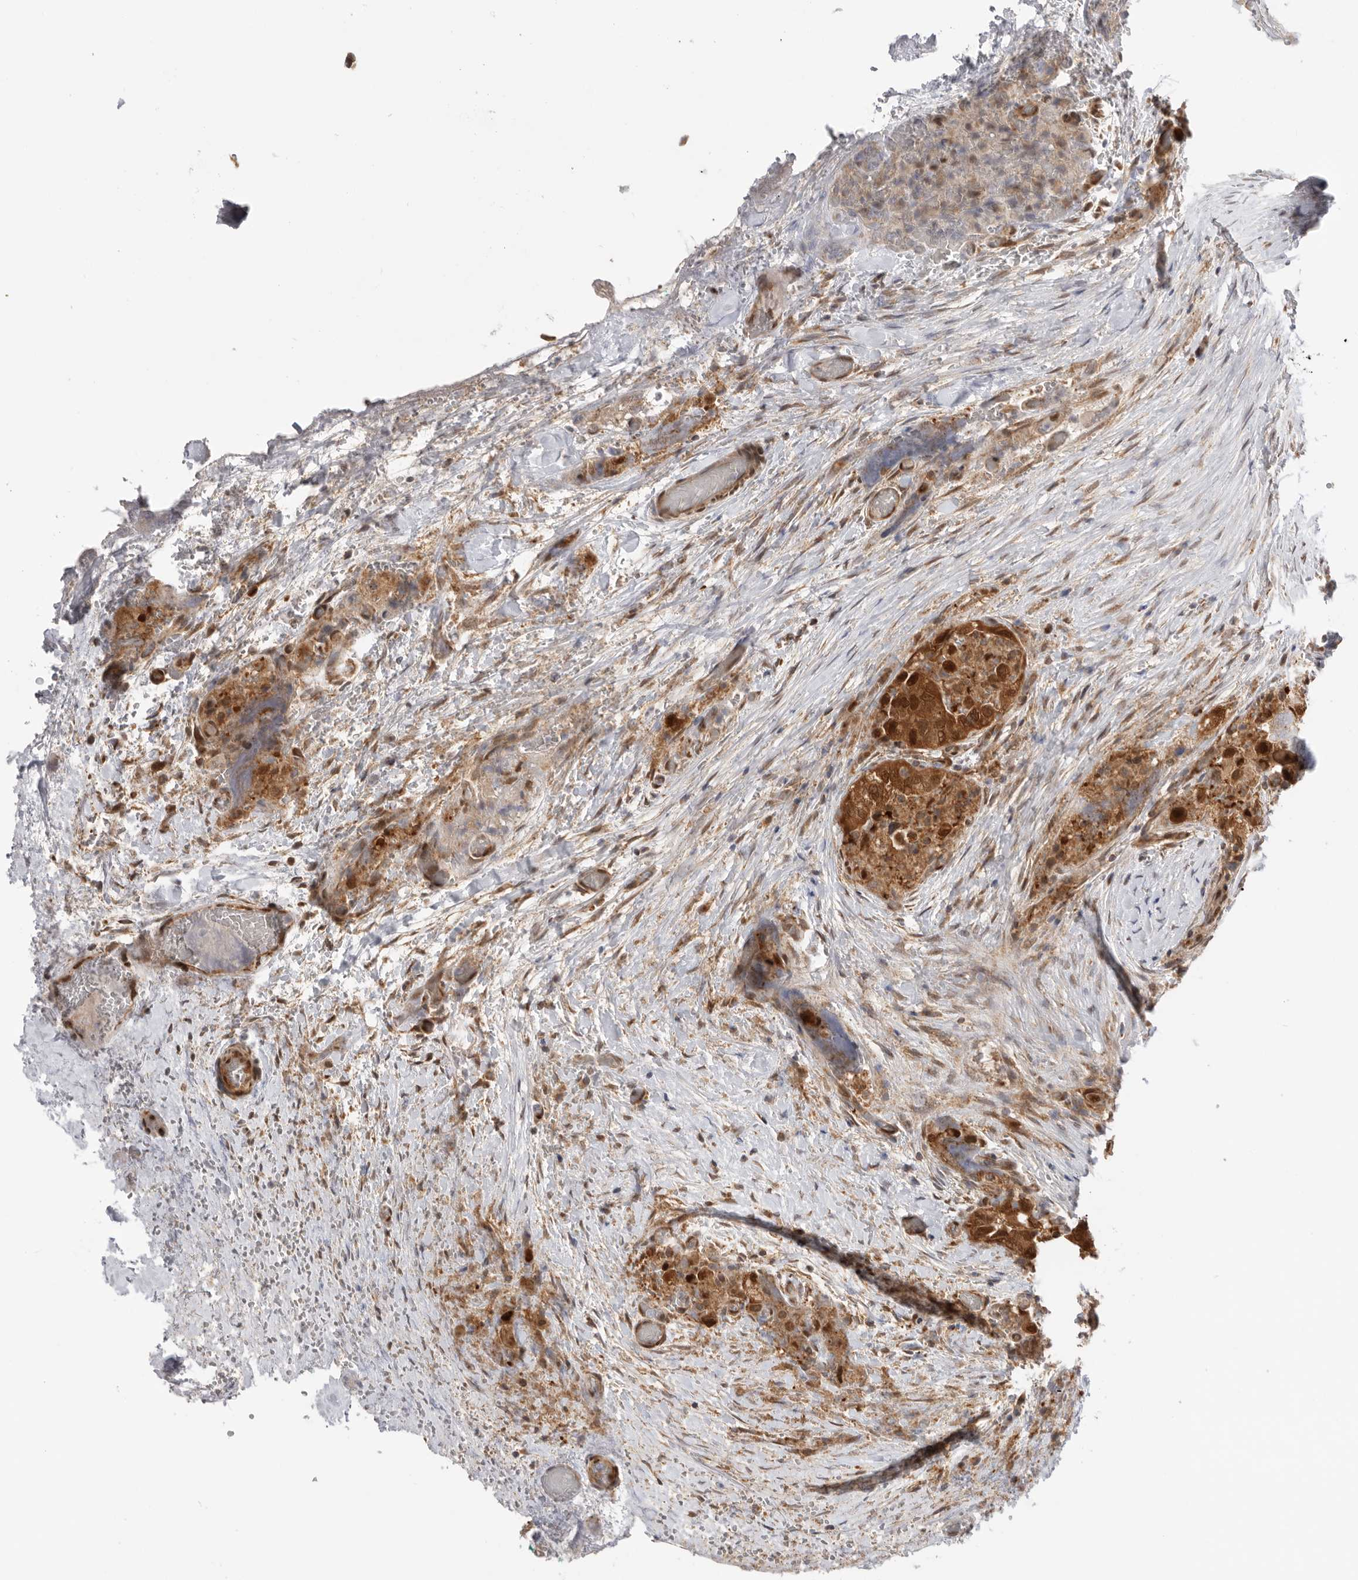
{"staining": {"intensity": "strong", "quantity": ">75%", "location": "cytoplasmic/membranous,nuclear"}, "tissue": "thyroid cancer", "cell_type": "Tumor cells", "image_type": "cancer", "snomed": [{"axis": "morphology", "description": "Papillary adenocarcinoma, NOS"}, {"axis": "topography", "description": "Thyroid gland"}], "caption": "The histopathology image exhibits immunohistochemical staining of papillary adenocarcinoma (thyroid). There is strong cytoplasmic/membranous and nuclear expression is appreciated in about >75% of tumor cells. (IHC, brightfield microscopy, high magnification).", "gene": "DCAF8", "patient": {"sex": "female", "age": 59}}